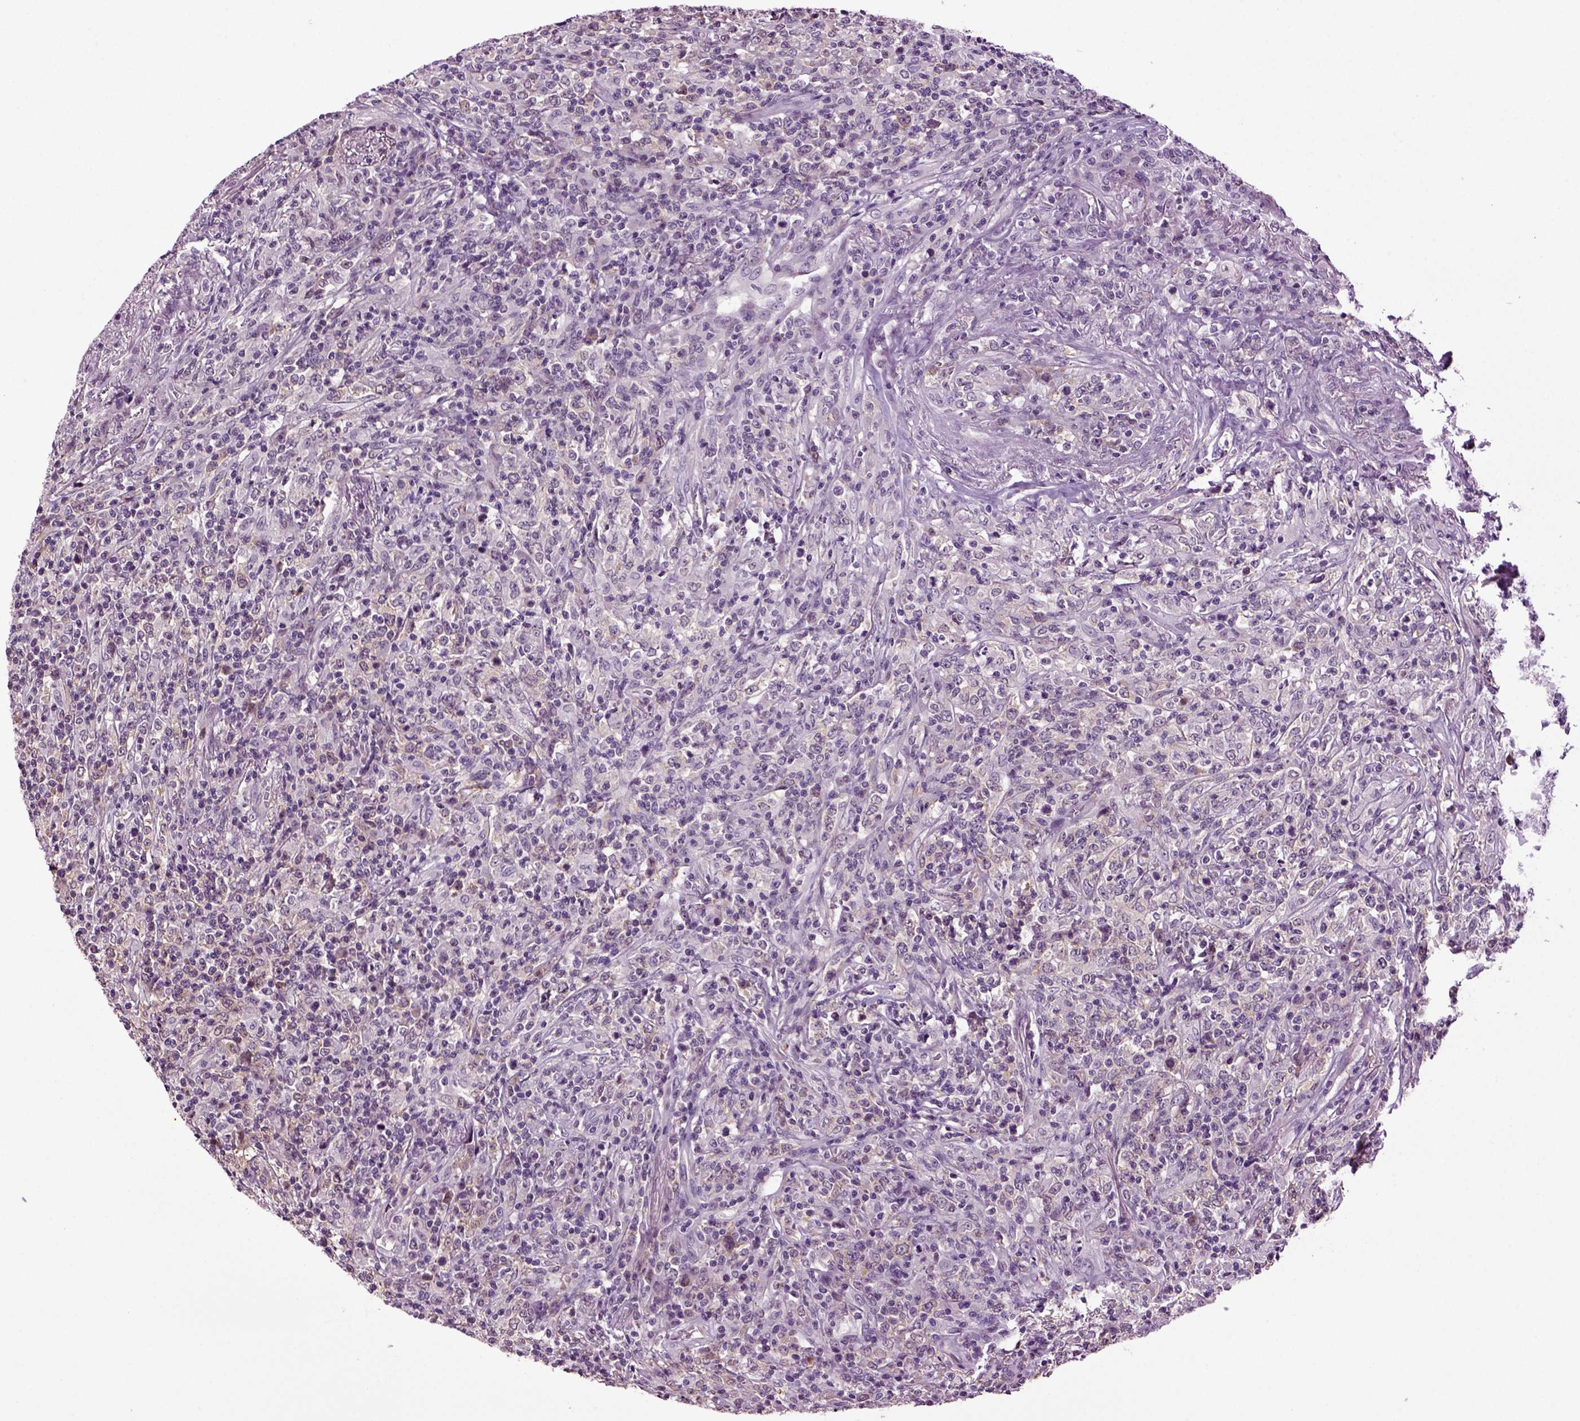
{"staining": {"intensity": "negative", "quantity": "none", "location": "none"}, "tissue": "lymphoma", "cell_type": "Tumor cells", "image_type": "cancer", "snomed": [{"axis": "morphology", "description": "Malignant lymphoma, non-Hodgkin's type, High grade"}, {"axis": "topography", "description": "Lung"}], "caption": "Immunohistochemical staining of lymphoma demonstrates no significant positivity in tumor cells.", "gene": "PLCH2", "patient": {"sex": "male", "age": 79}}